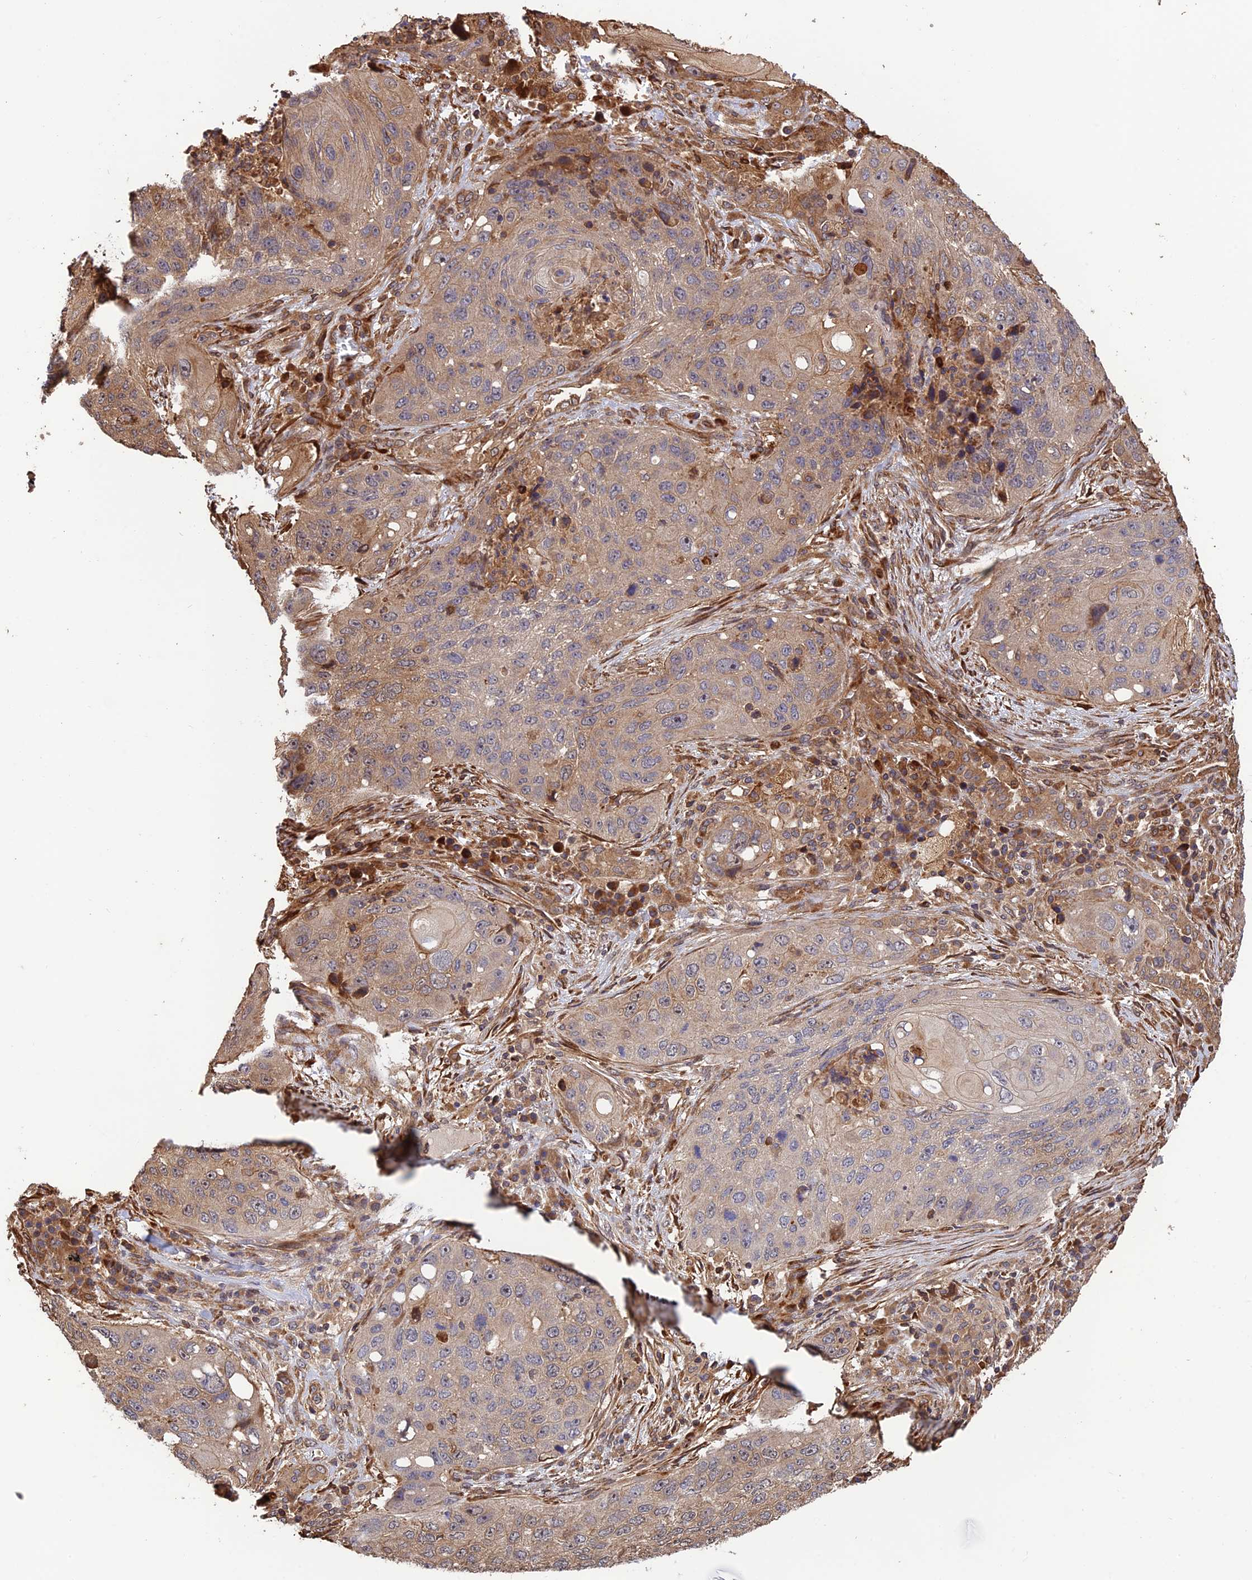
{"staining": {"intensity": "weak", "quantity": "25%-75%", "location": "cytoplasmic/membranous"}, "tissue": "lung cancer", "cell_type": "Tumor cells", "image_type": "cancer", "snomed": [{"axis": "morphology", "description": "Squamous cell carcinoma, NOS"}, {"axis": "topography", "description": "Lung"}], "caption": "Weak cytoplasmic/membranous protein staining is present in approximately 25%-75% of tumor cells in lung squamous cell carcinoma.", "gene": "CREBL2", "patient": {"sex": "female", "age": 63}}